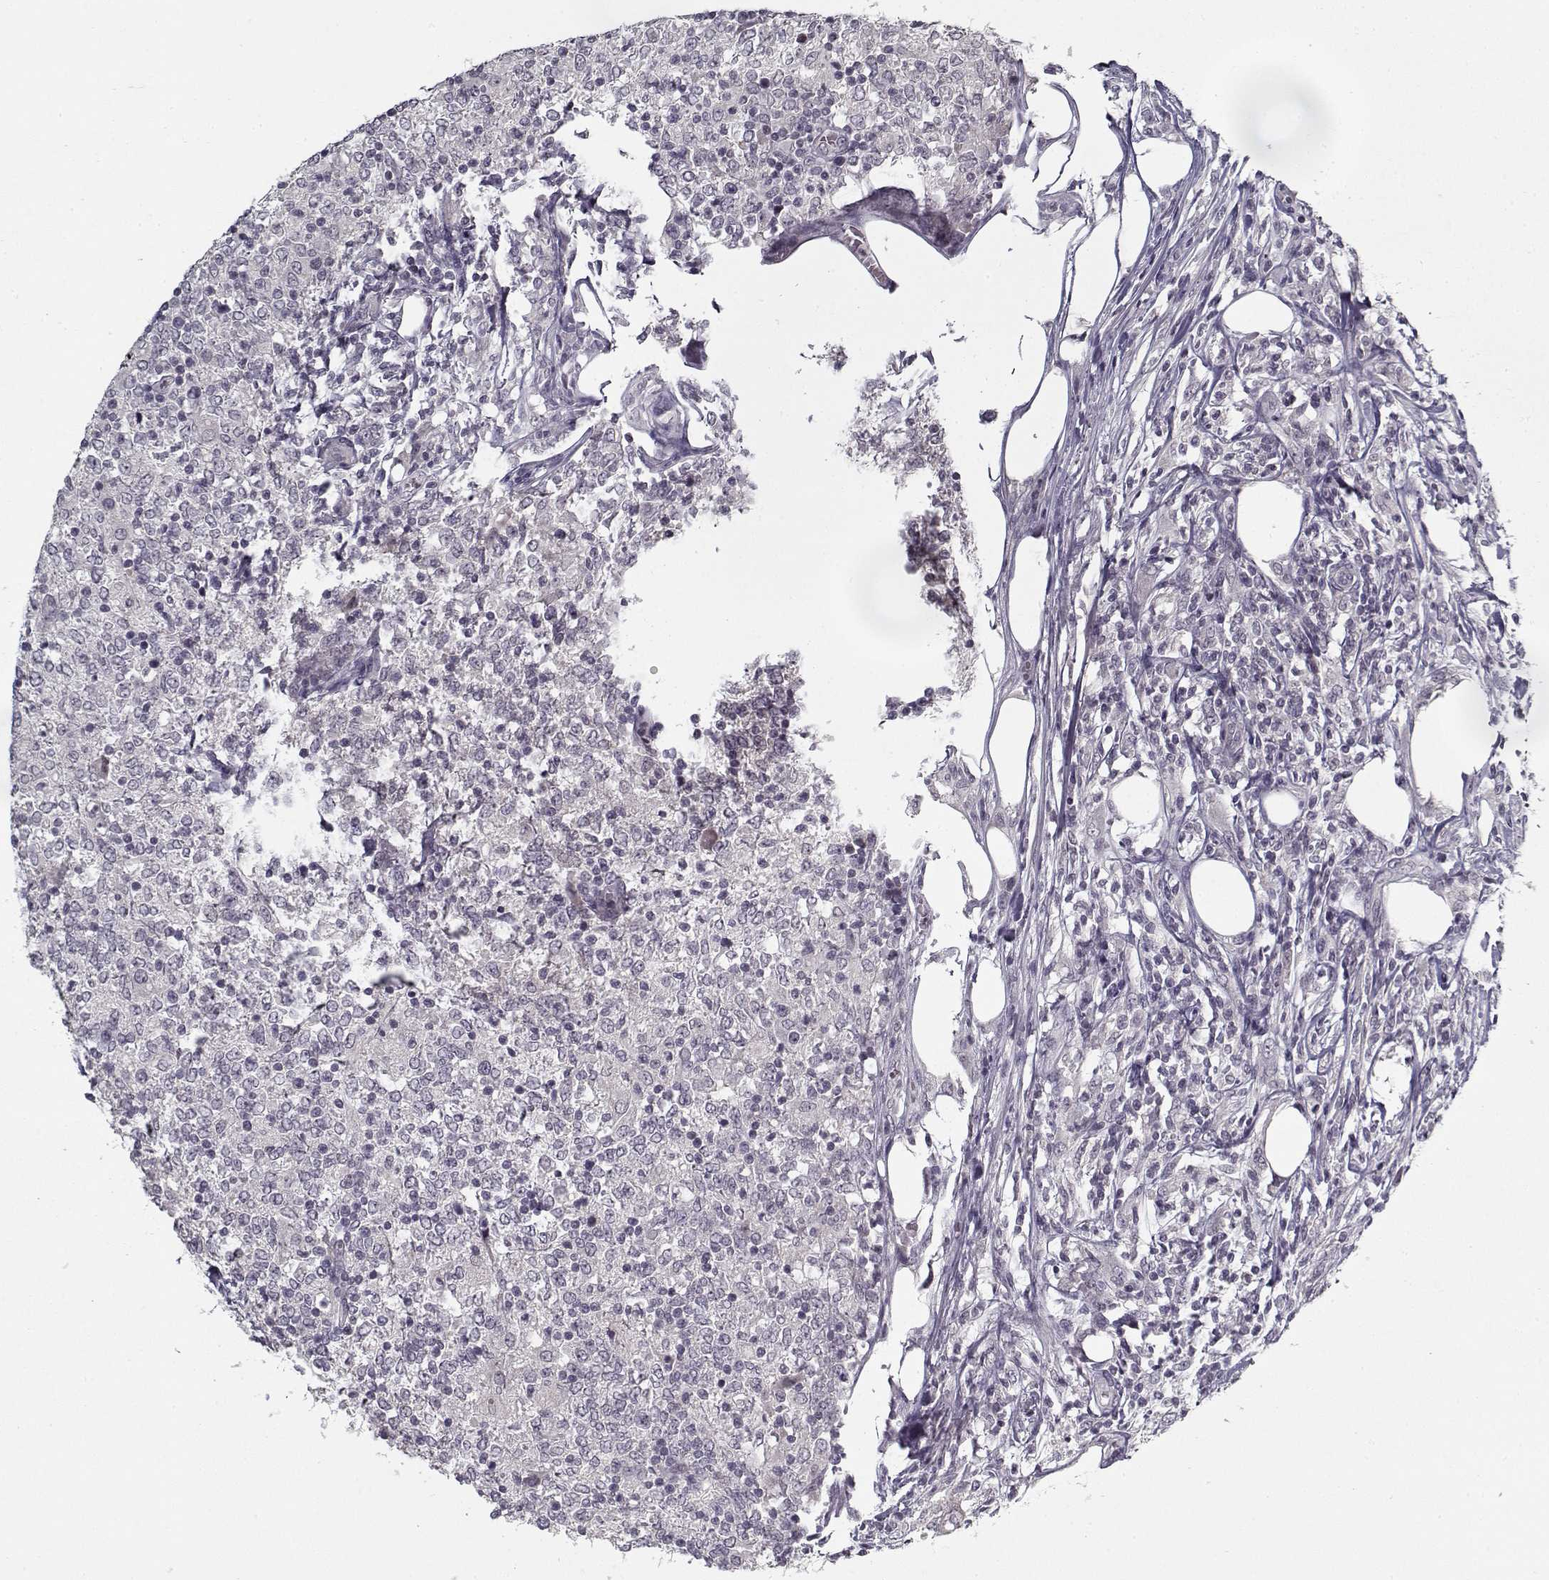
{"staining": {"intensity": "negative", "quantity": "none", "location": "none"}, "tissue": "lymphoma", "cell_type": "Tumor cells", "image_type": "cancer", "snomed": [{"axis": "morphology", "description": "Malignant lymphoma, non-Hodgkin's type, High grade"}, {"axis": "topography", "description": "Lymph node"}], "caption": "This image is of high-grade malignant lymphoma, non-Hodgkin's type stained with immunohistochemistry (IHC) to label a protein in brown with the nuclei are counter-stained blue. There is no expression in tumor cells.", "gene": "LAMA2", "patient": {"sex": "female", "age": 84}}